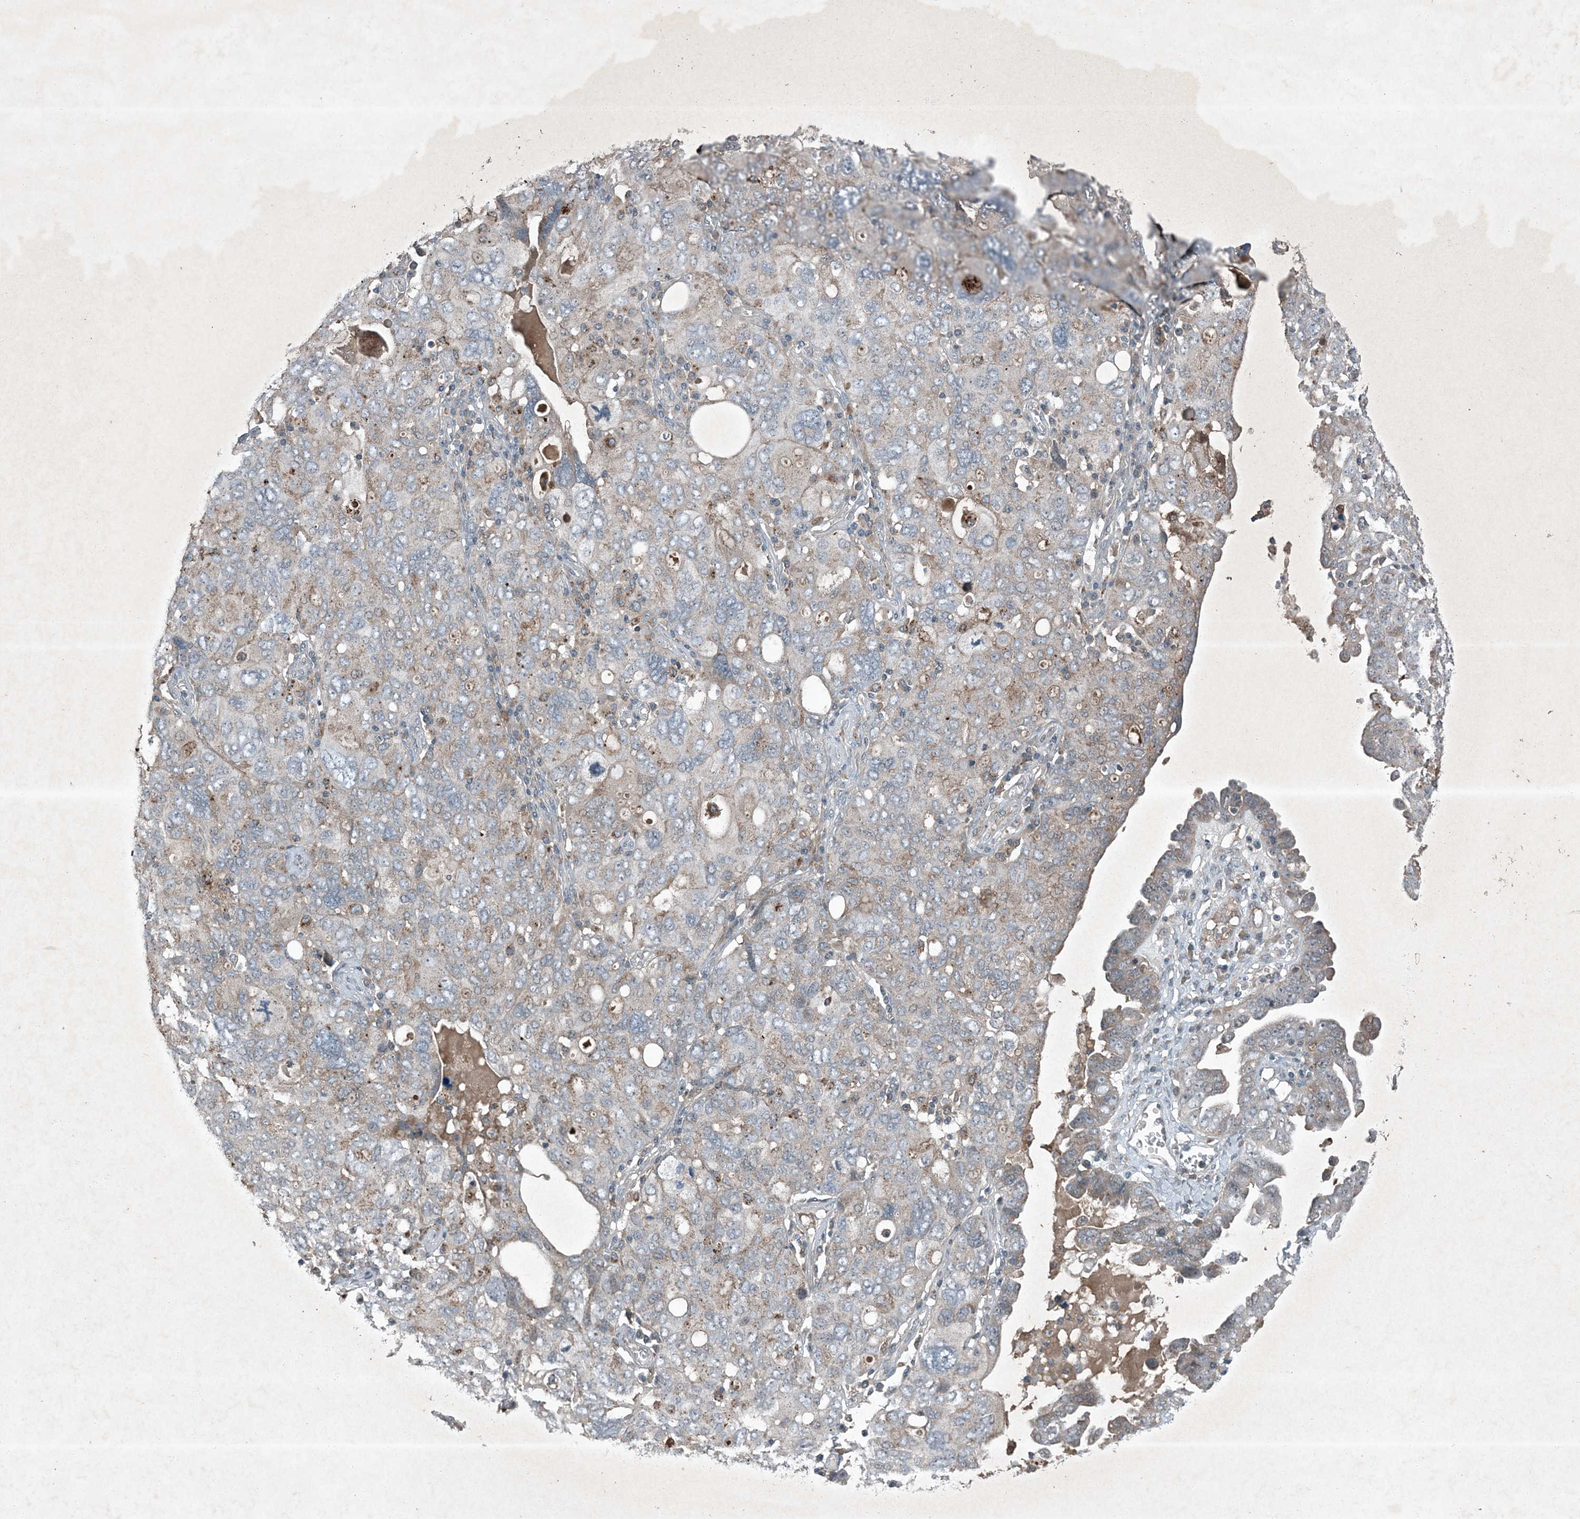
{"staining": {"intensity": "negative", "quantity": "none", "location": "none"}, "tissue": "ovarian cancer", "cell_type": "Tumor cells", "image_type": "cancer", "snomed": [{"axis": "morphology", "description": "Carcinoma, endometroid"}, {"axis": "topography", "description": "Ovary"}], "caption": "The immunohistochemistry (IHC) image has no significant positivity in tumor cells of ovarian cancer tissue.", "gene": "MDN1", "patient": {"sex": "female", "age": 62}}